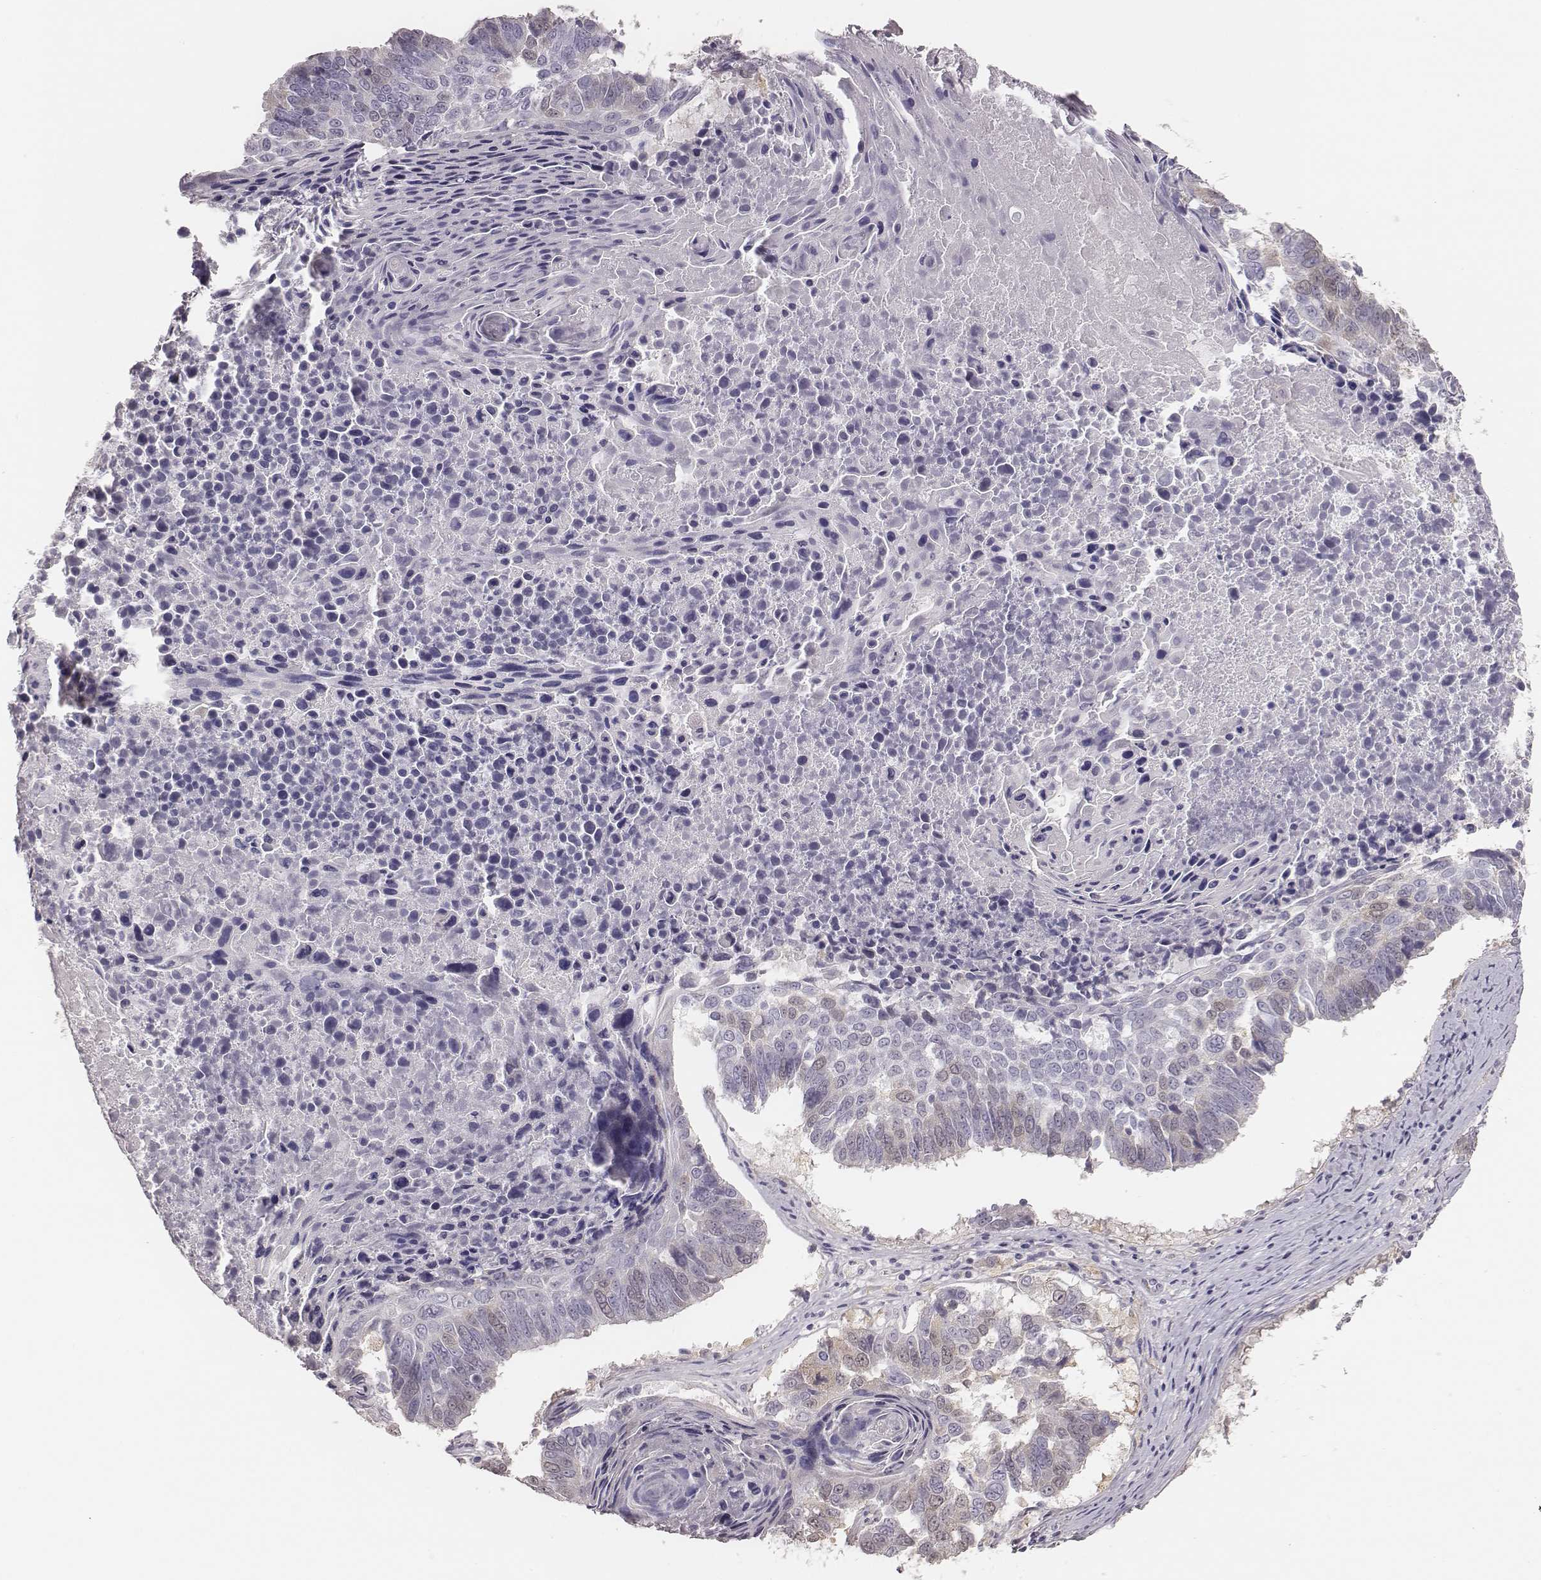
{"staining": {"intensity": "negative", "quantity": "none", "location": "none"}, "tissue": "lung cancer", "cell_type": "Tumor cells", "image_type": "cancer", "snomed": [{"axis": "morphology", "description": "Squamous cell carcinoma, NOS"}, {"axis": "topography", "description": "Lung"}], "caption": "High magnification brightfield microscopy of lung cancer stained with DAB (brown) and counterstained with hematoxylin (blue): tumor cells show no significant expression. Nuclei are stained in blue.", "gene": "PBK", "patient": {"sex": "male", "age": 73}}